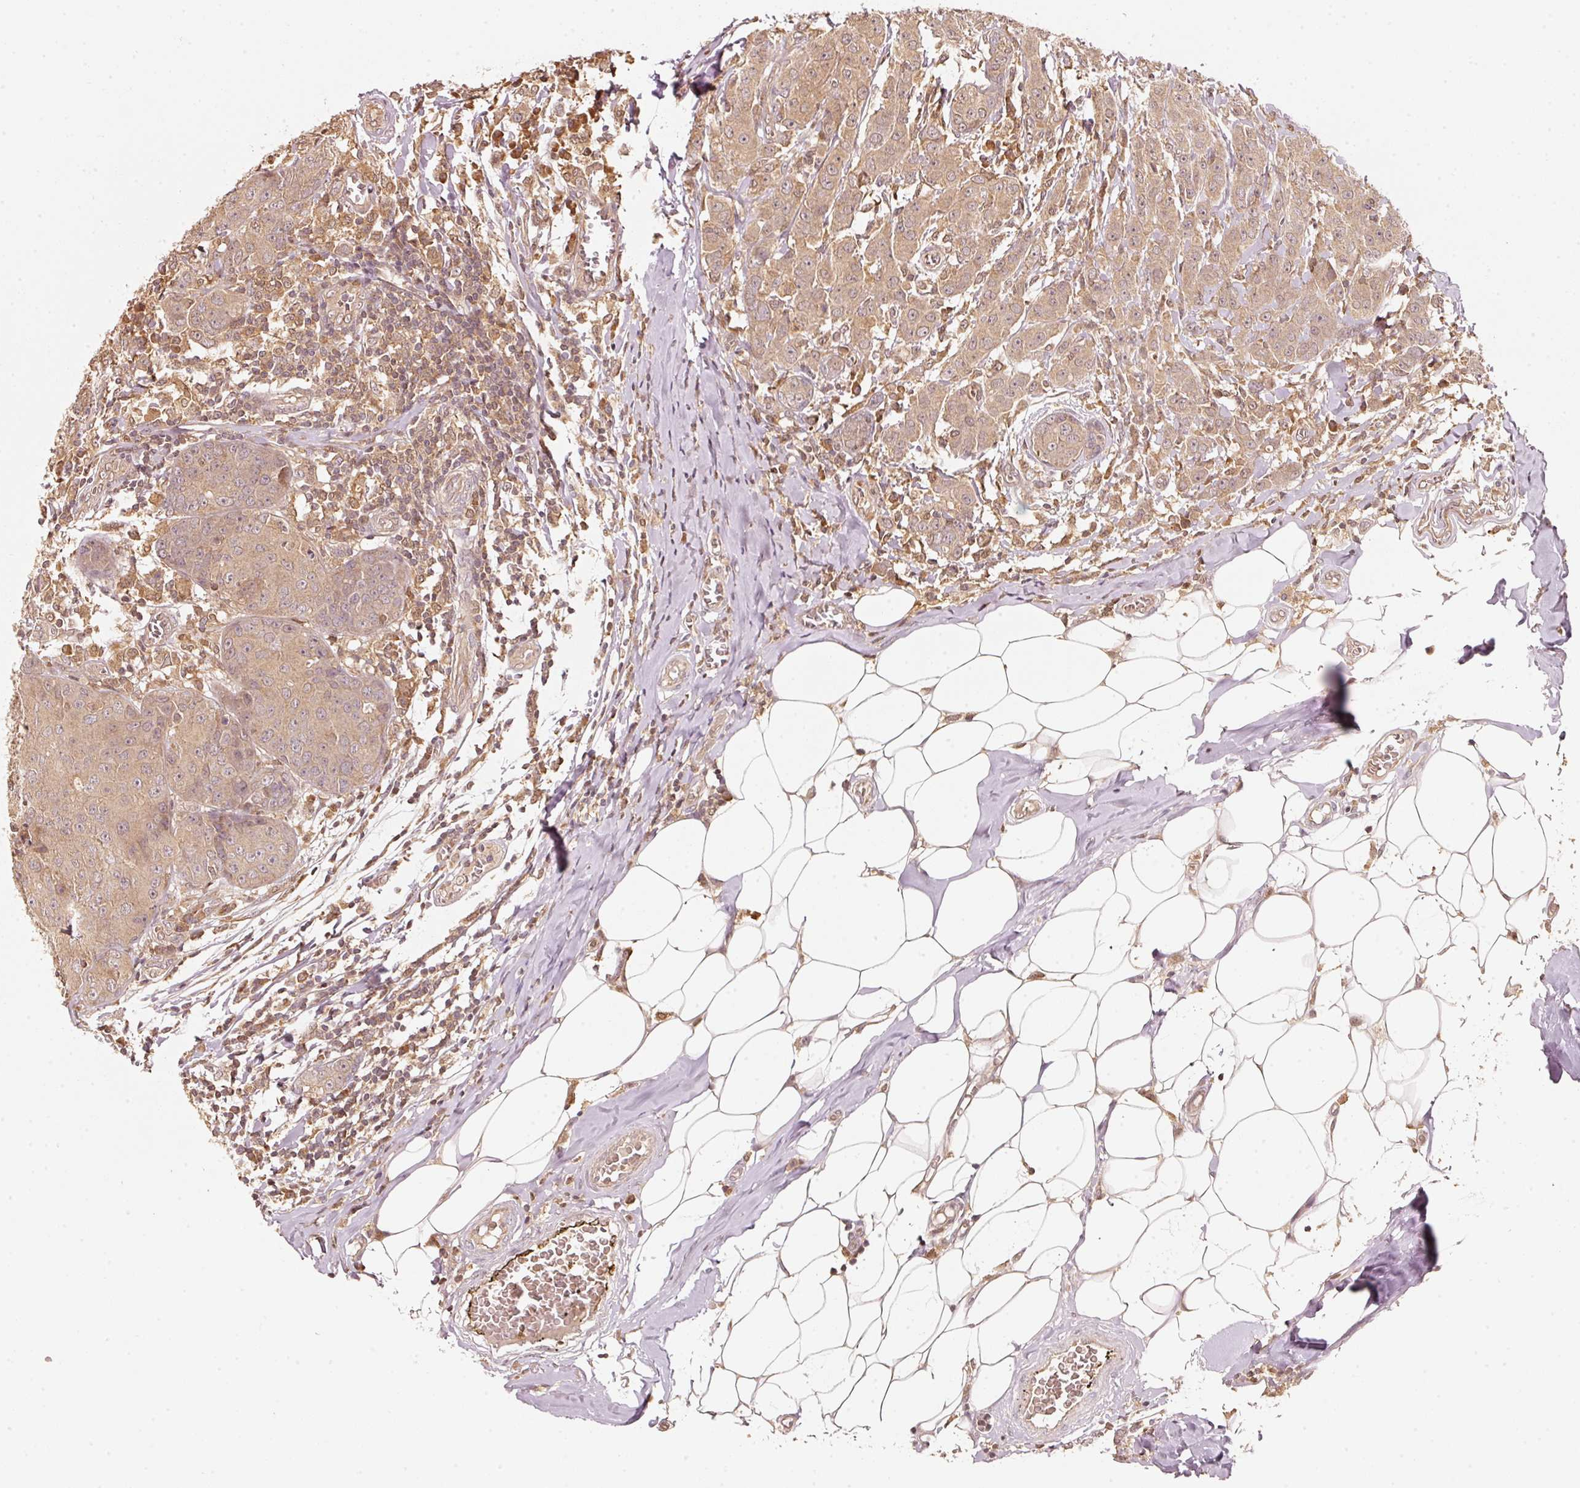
{"staining": {"intensity": "moderate", "quantity": ">75%", "location": "cytoplasmic/membranous"}, "tissue": "breast cancer", "cell_type": "Tumor cells", "image_type": "cancer", "snomed": [{"axis": "morphology", "description": "Duct carcinoma"}, {"axis": "topography", "description": "Breast"}], "caption": "Immunohistochemical staining of human breast cancer (intraductal carcinoma) reveals medium levels of moderate cytoplasmic/membranous protein staining in approximately >75% of tumor cells.", "gene": "RRAS2", "patient": {"sex": "female", "age": 43}}